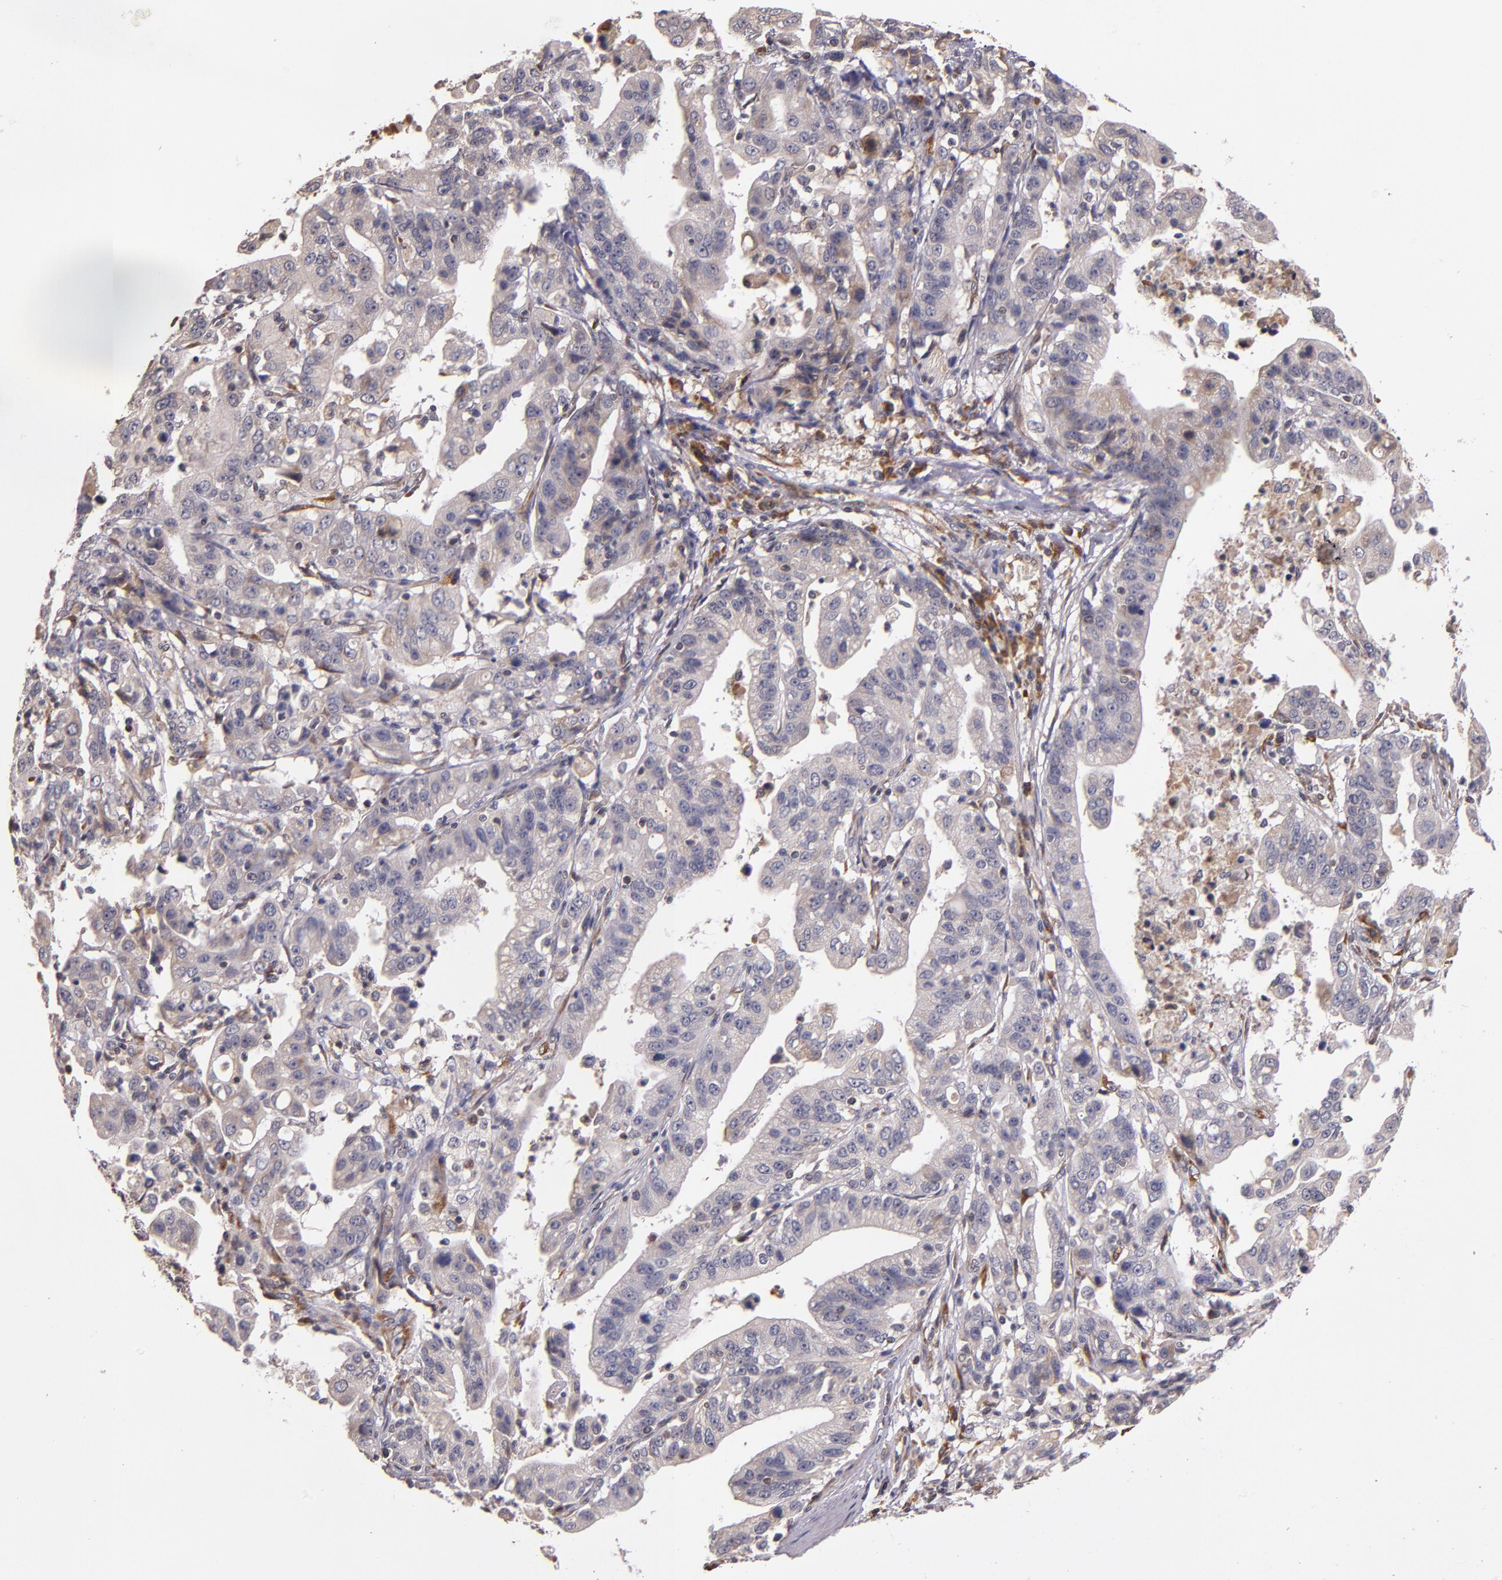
{"staining": {"intensity": "weak", "quantity": "25%-75%", "location": "cytoplasmic/membranous"}, "tissue": "stomach cancer", "cell_type": "Tumor cells", "image_type": "cancer", "snomed": [{"axis": "morphology", "description": "Adenocarcinoma, NOS"}, {"axis": "topography", "description": "Stomach, upper"}], "caption": "The image shows staining of stomach cancer, revealing weak cytoplasmic/membranous protein expression (brown color) within tumor cells.", "gene": "PRAF2", "patient": {"sex": "female", "age": 50}}